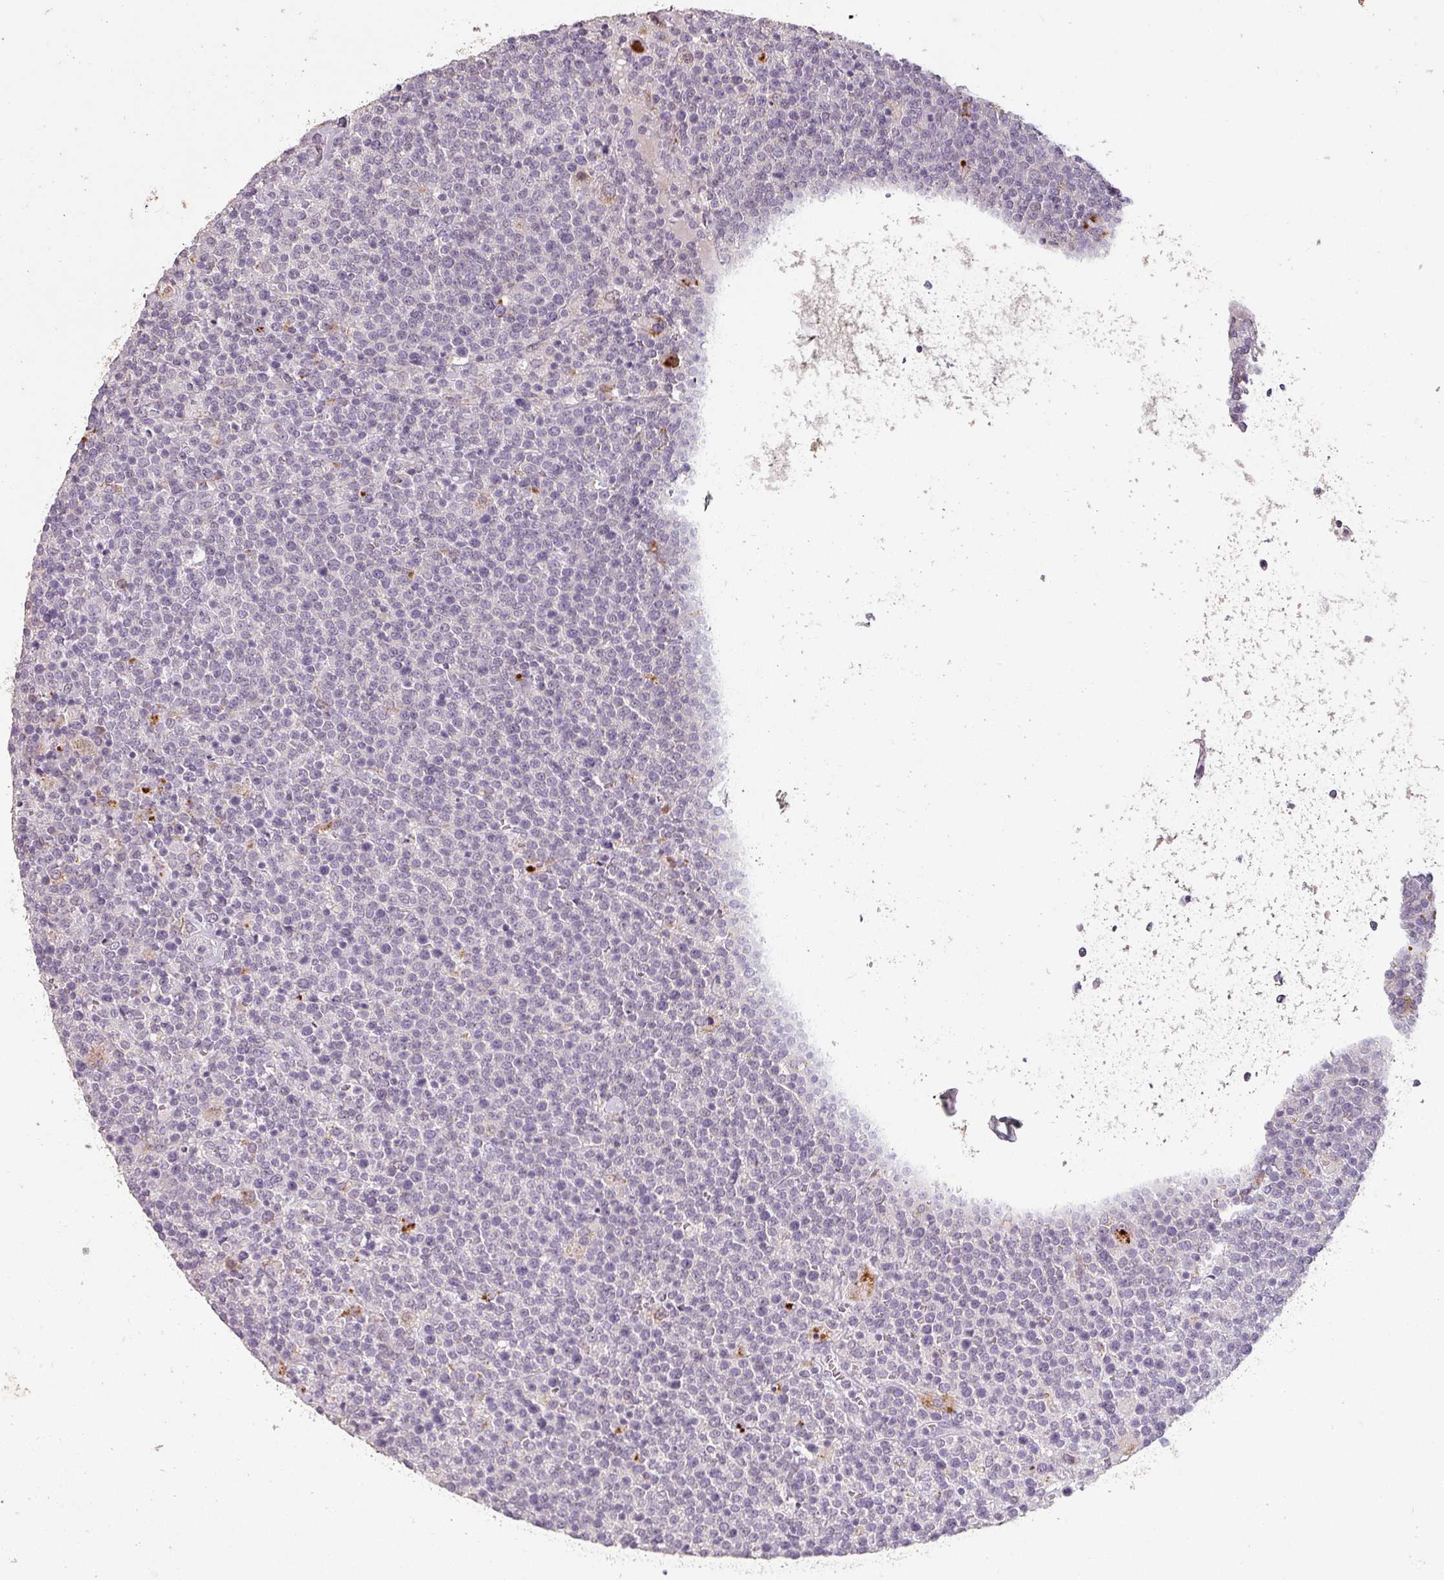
{"staining": {"intensity": "negative", "quantity": "none", "location": "none"}, "tissue": "lymphoma", "cell_type": "Tumor cells", "image_type": "cancer", "snomed": [{"axis": "morphology", "description": "Malignant lymphoma, non-Hodgkin's type, High grade"}, {"axis": "topography", "description": "Lymph node"}], "caption": "Tumor cells show no significant protein expression in lymphoma.", "gene": "LYPLA1", "patient": {"sex": "male", "age": 61}}